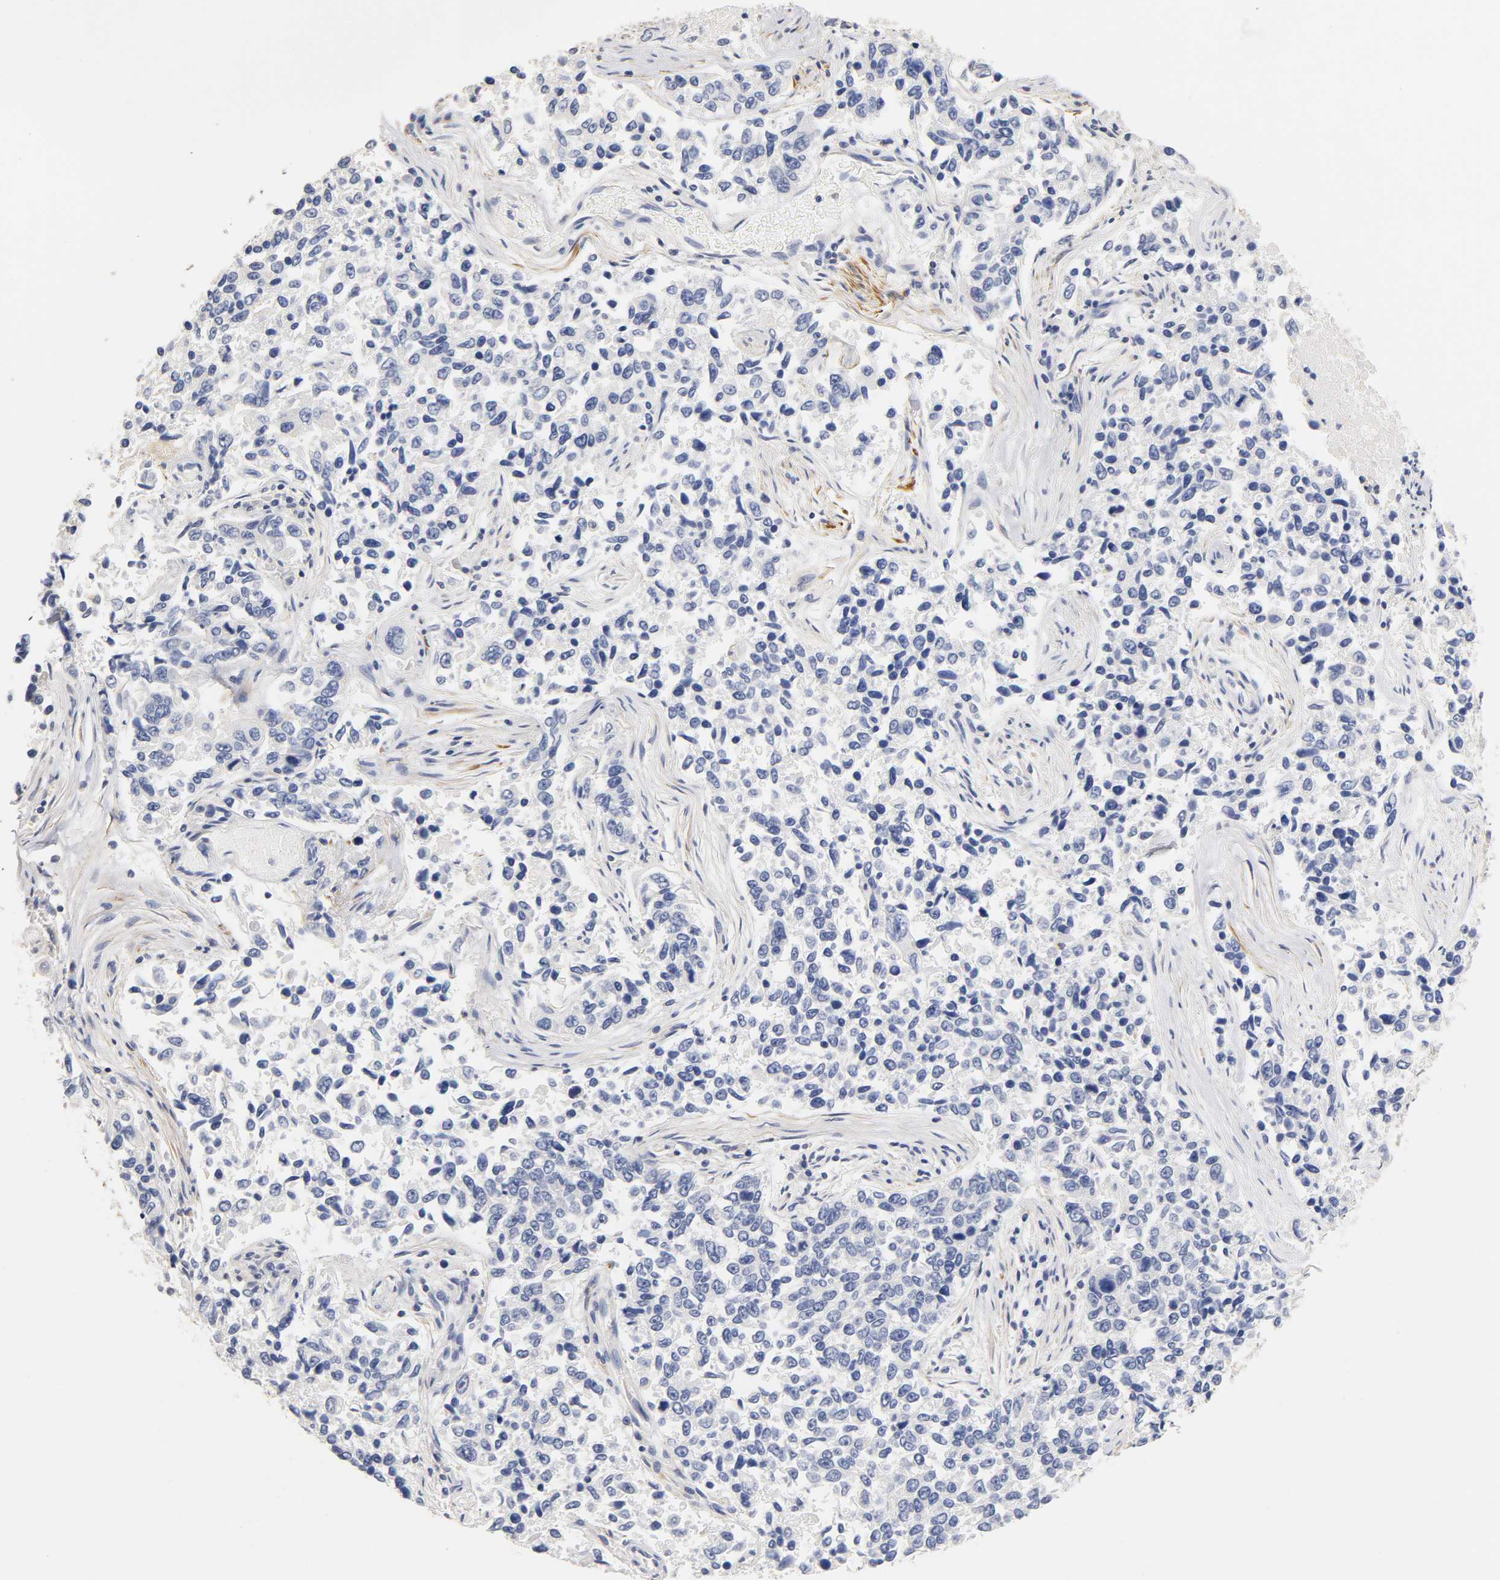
{"staining": {"intensity": "negative", "quantity": "none", "location": "none"}, "tissue": "lung cancer", "cell_type": "Tumor cells", "image_type": "cancer", "snomed": [{"axis": "morphology", "description": "Adenocarcinoma, NOS"}, {"axis": "topography", "description": "Lung"}], "caption": "This is an immunohistochemistry (IHC) micrograph of lung cancer (adenocarcinoma). There is no staining in tumor cells.", "gene": "SEMA5A", "patient": {"sex": "male", "age": 84}}